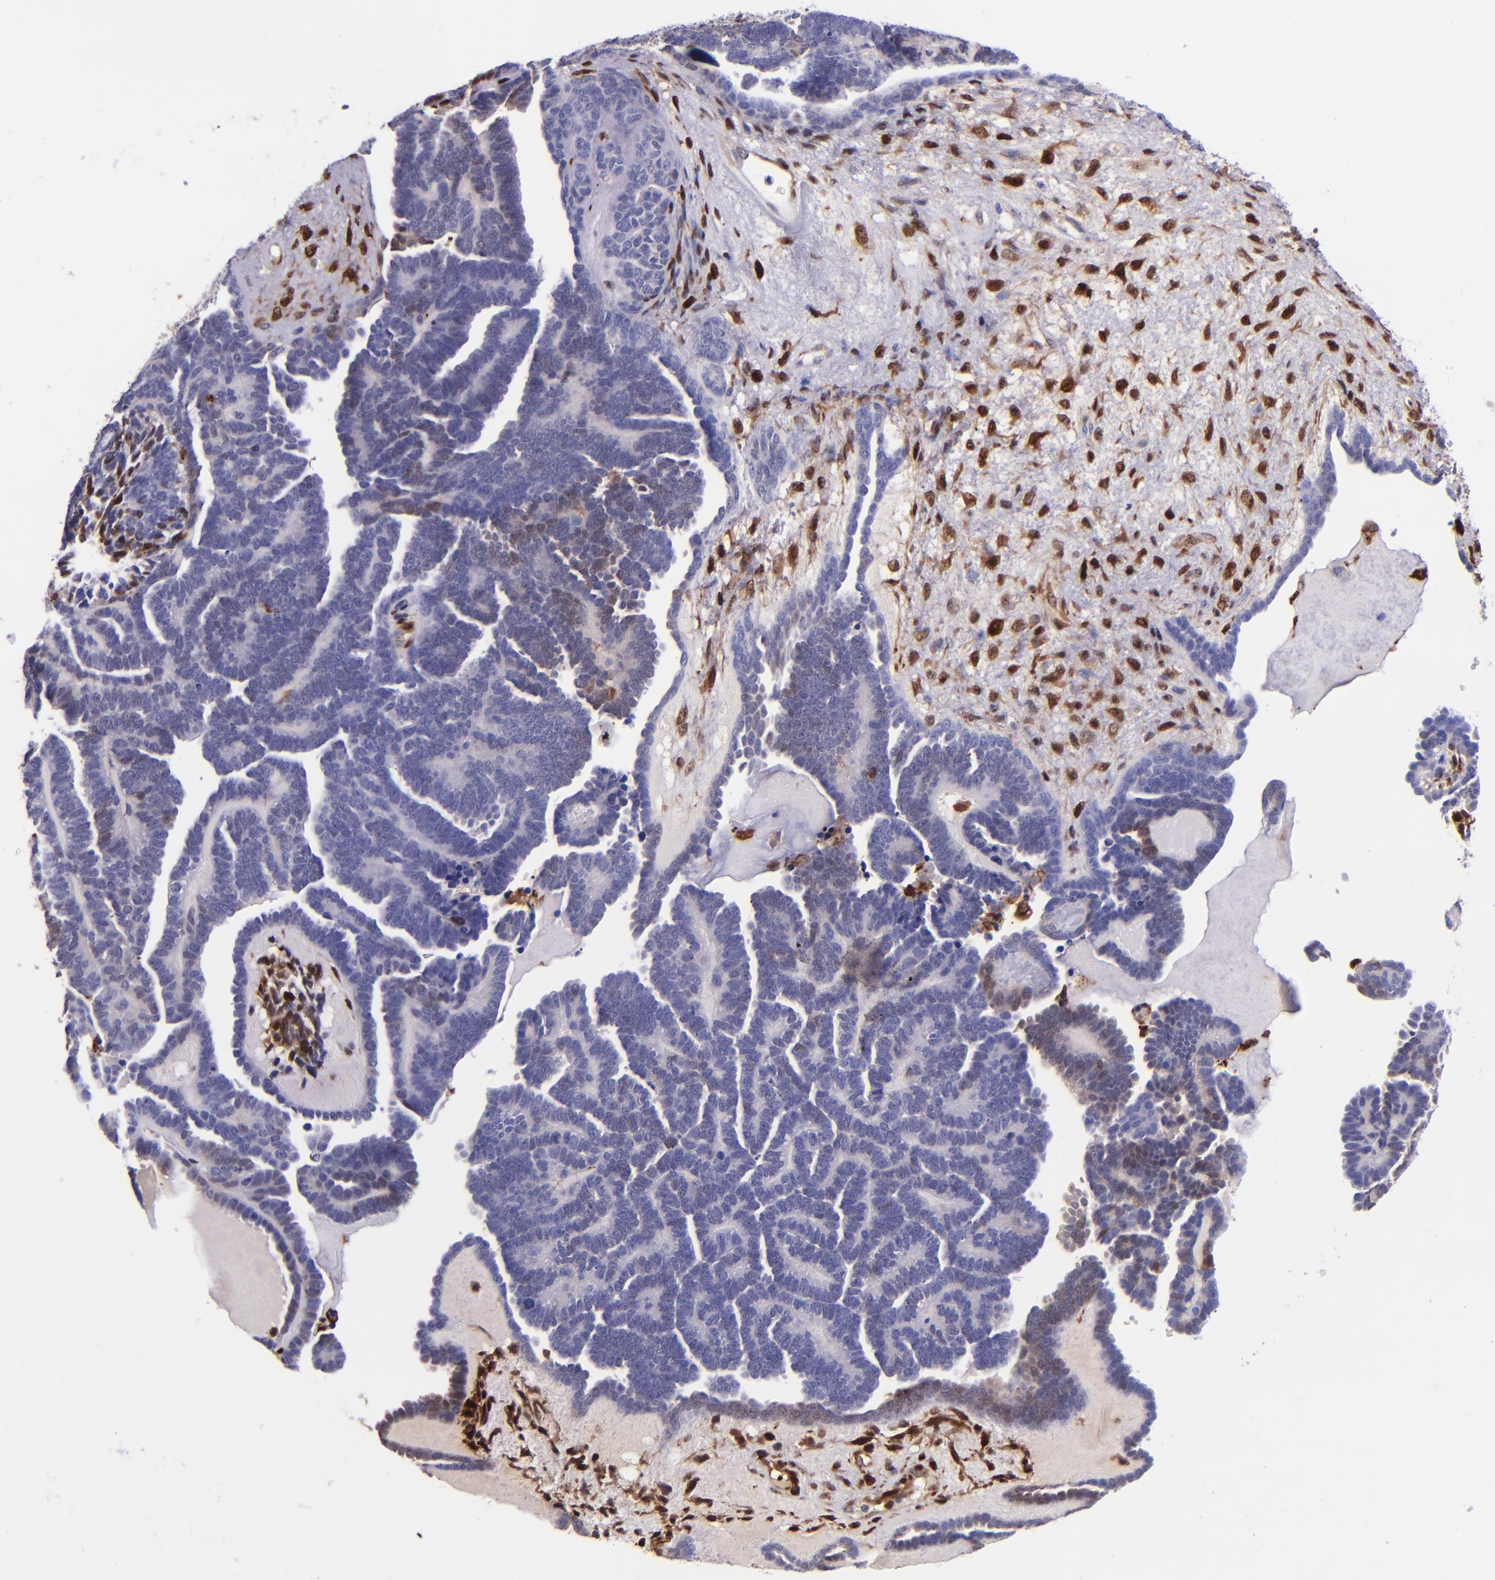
{"staining": {"intensity": "weak", "quantity": "<25%", "location": "cytoplasmic/membranous"}, "tissue": "endometrial cancer", "cell_type": "Tumor cells", "image_type": "cancer", "snomed": [{"axis": "morphology", "description": "Neoplasm, malignant, NOS"}, {"axis": "topography", "description": "Endometrium"}], "caption": "Tumor cells show no significant positivity in malignant neoplasm (endometrial).", "gene": "LGALS1", "patient": {"sex": "female", "age": 74}}